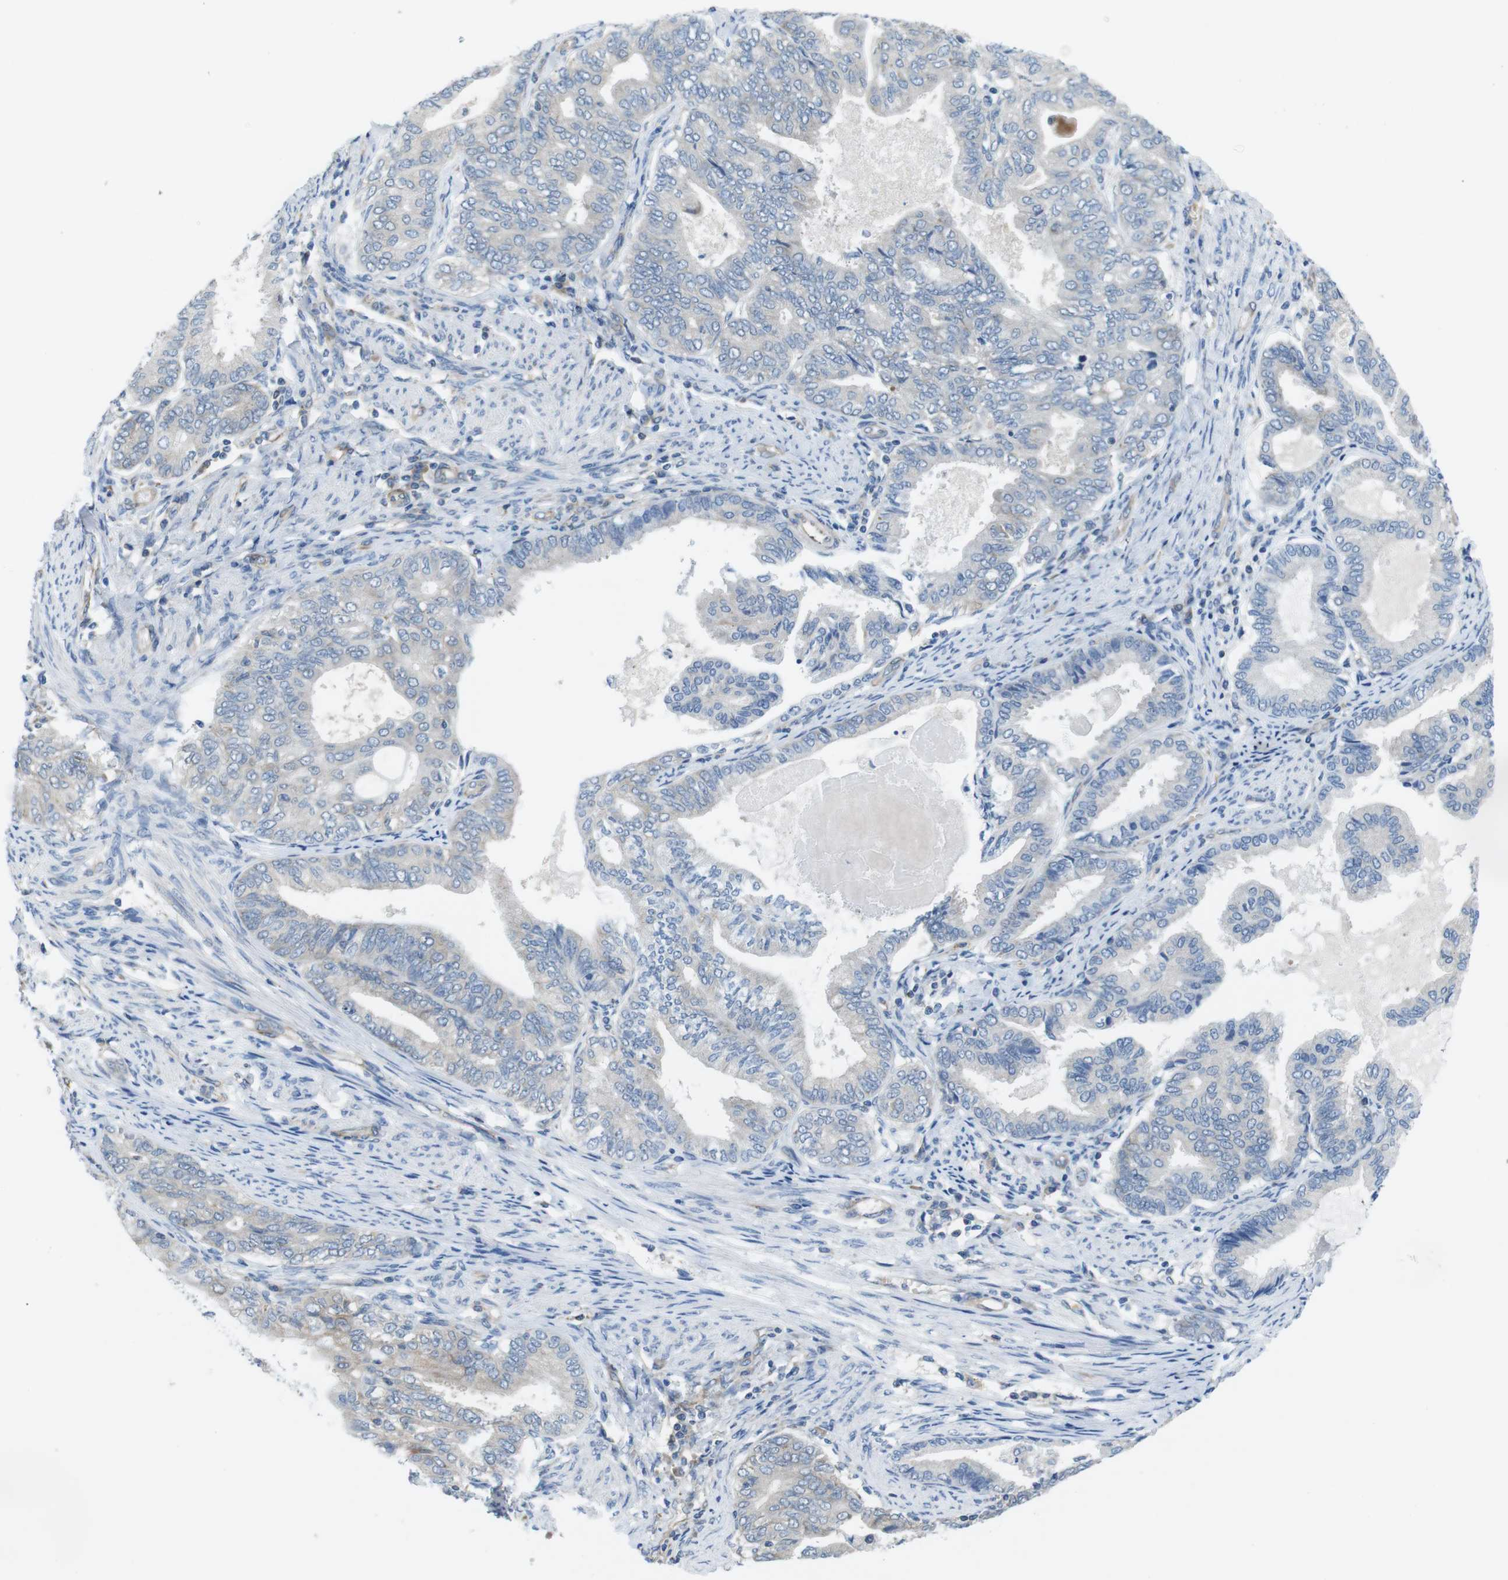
{"staining": {"intensity": "negative", "quantity": "none", "location": "none"}, "tissue": "endometrial cancer", "cell_type": "Tumor cells", "image_type": "cancer", "snomed": [{"axis": "morphology", "description": "Adenocarcinoma, NOS"}, {"axis": "topography", "description": "Endometrium"}], "caption": "Tumor cells show no significant protein positivity in endometrial cancer (adenocarcinoma).", "gene": "DCLK1", "patient": {"sex": "female", "age": 86}}